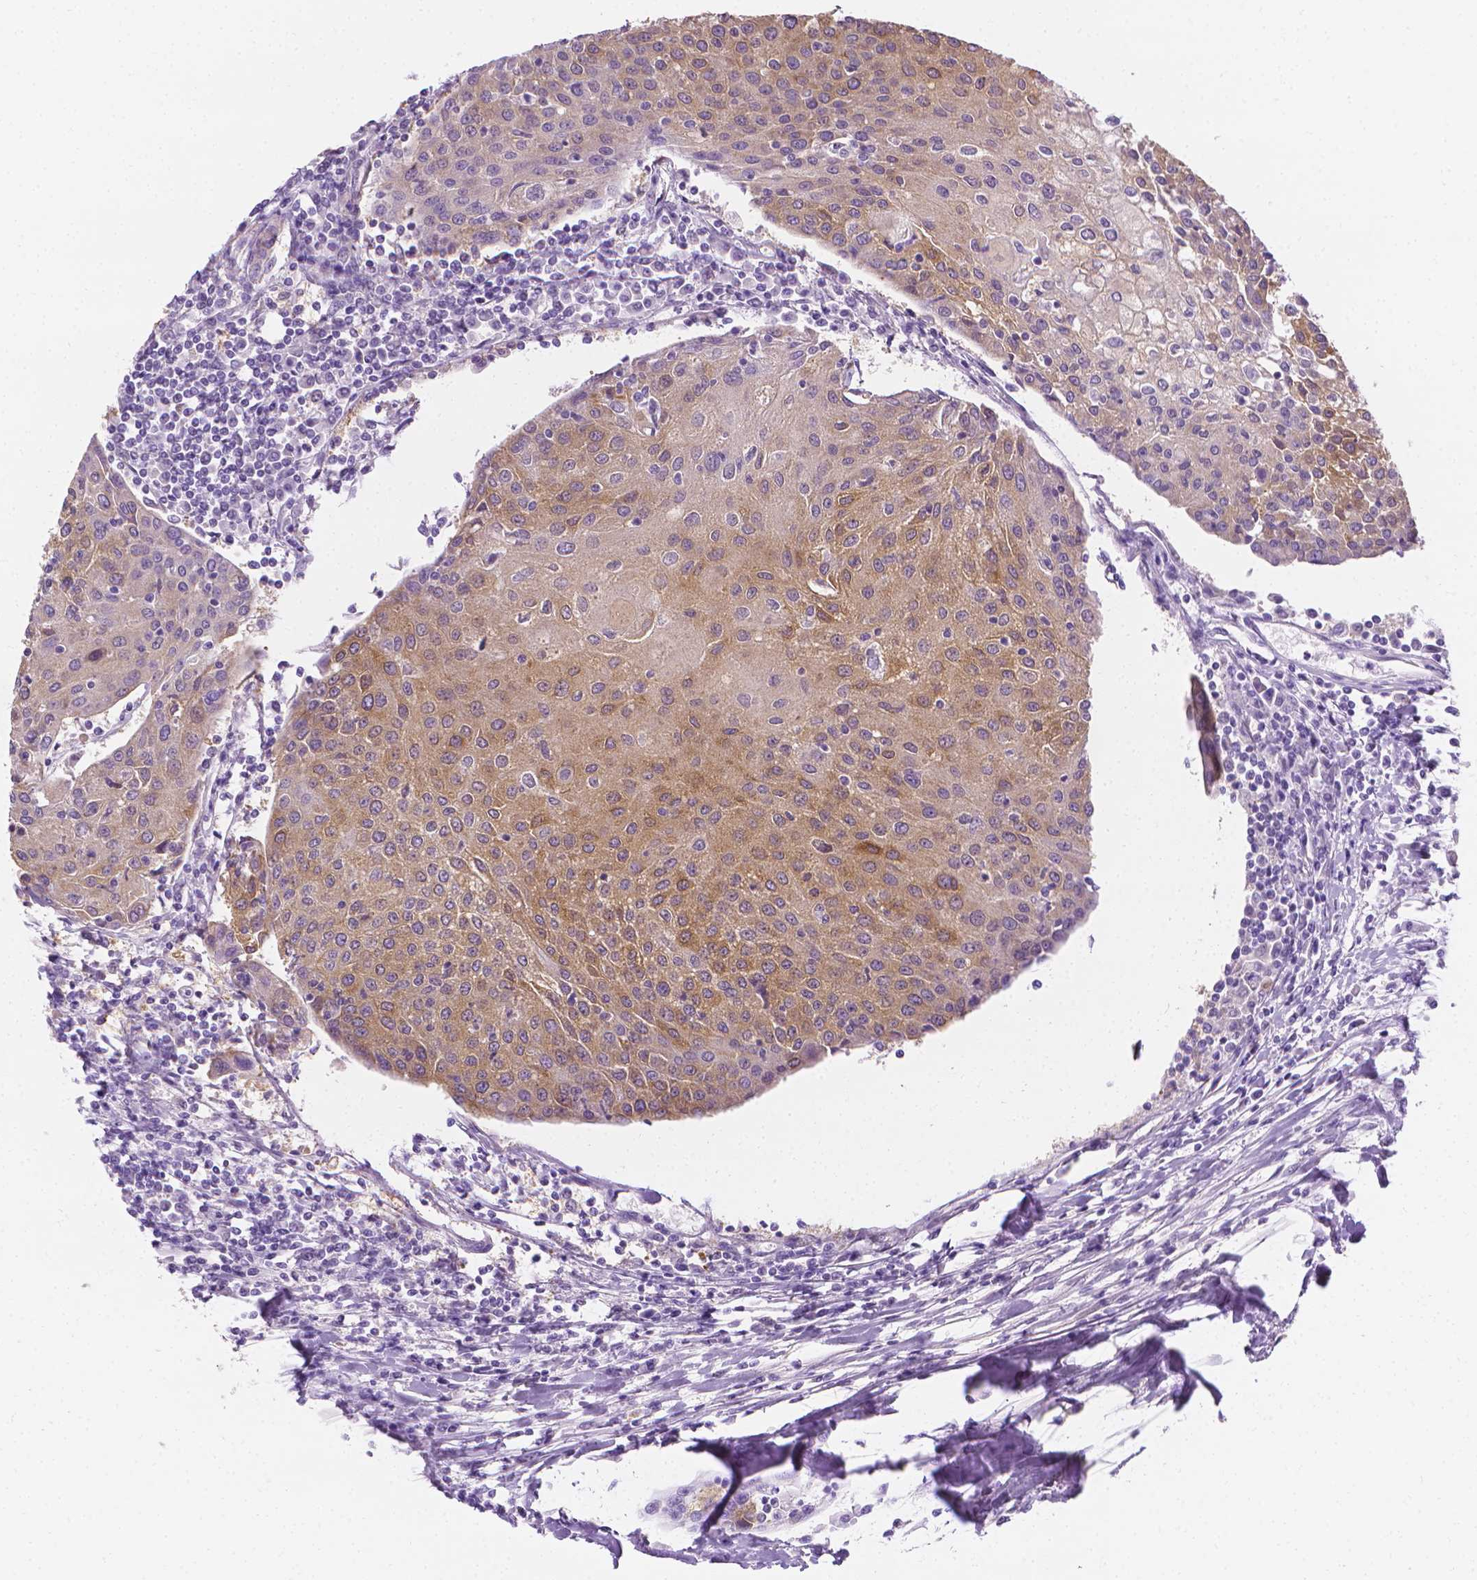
{"staining": {"intensity": "weak", "quantity": ">75%", "location": "cytoplasmic/membranous"}, "tissue": "urothelial cancer", "cell_type": "Tumor cells", "image_type": "cancer", "snomed": [{"axis": "morphology", "description": "Urothelial carcinoma, High grade"}, {"axis": "topography", "description": "Urinary bladder"}], "caption": "Brown immunohistochemical staining in human urothelial cancer exhibits weak cytoplasmic/membranous staining in about >75% of tumor cells. (IHC, brightfield microscopy, high magnification).", "gene": "FASN", "patient": {"sex": "female", "age": 85}}